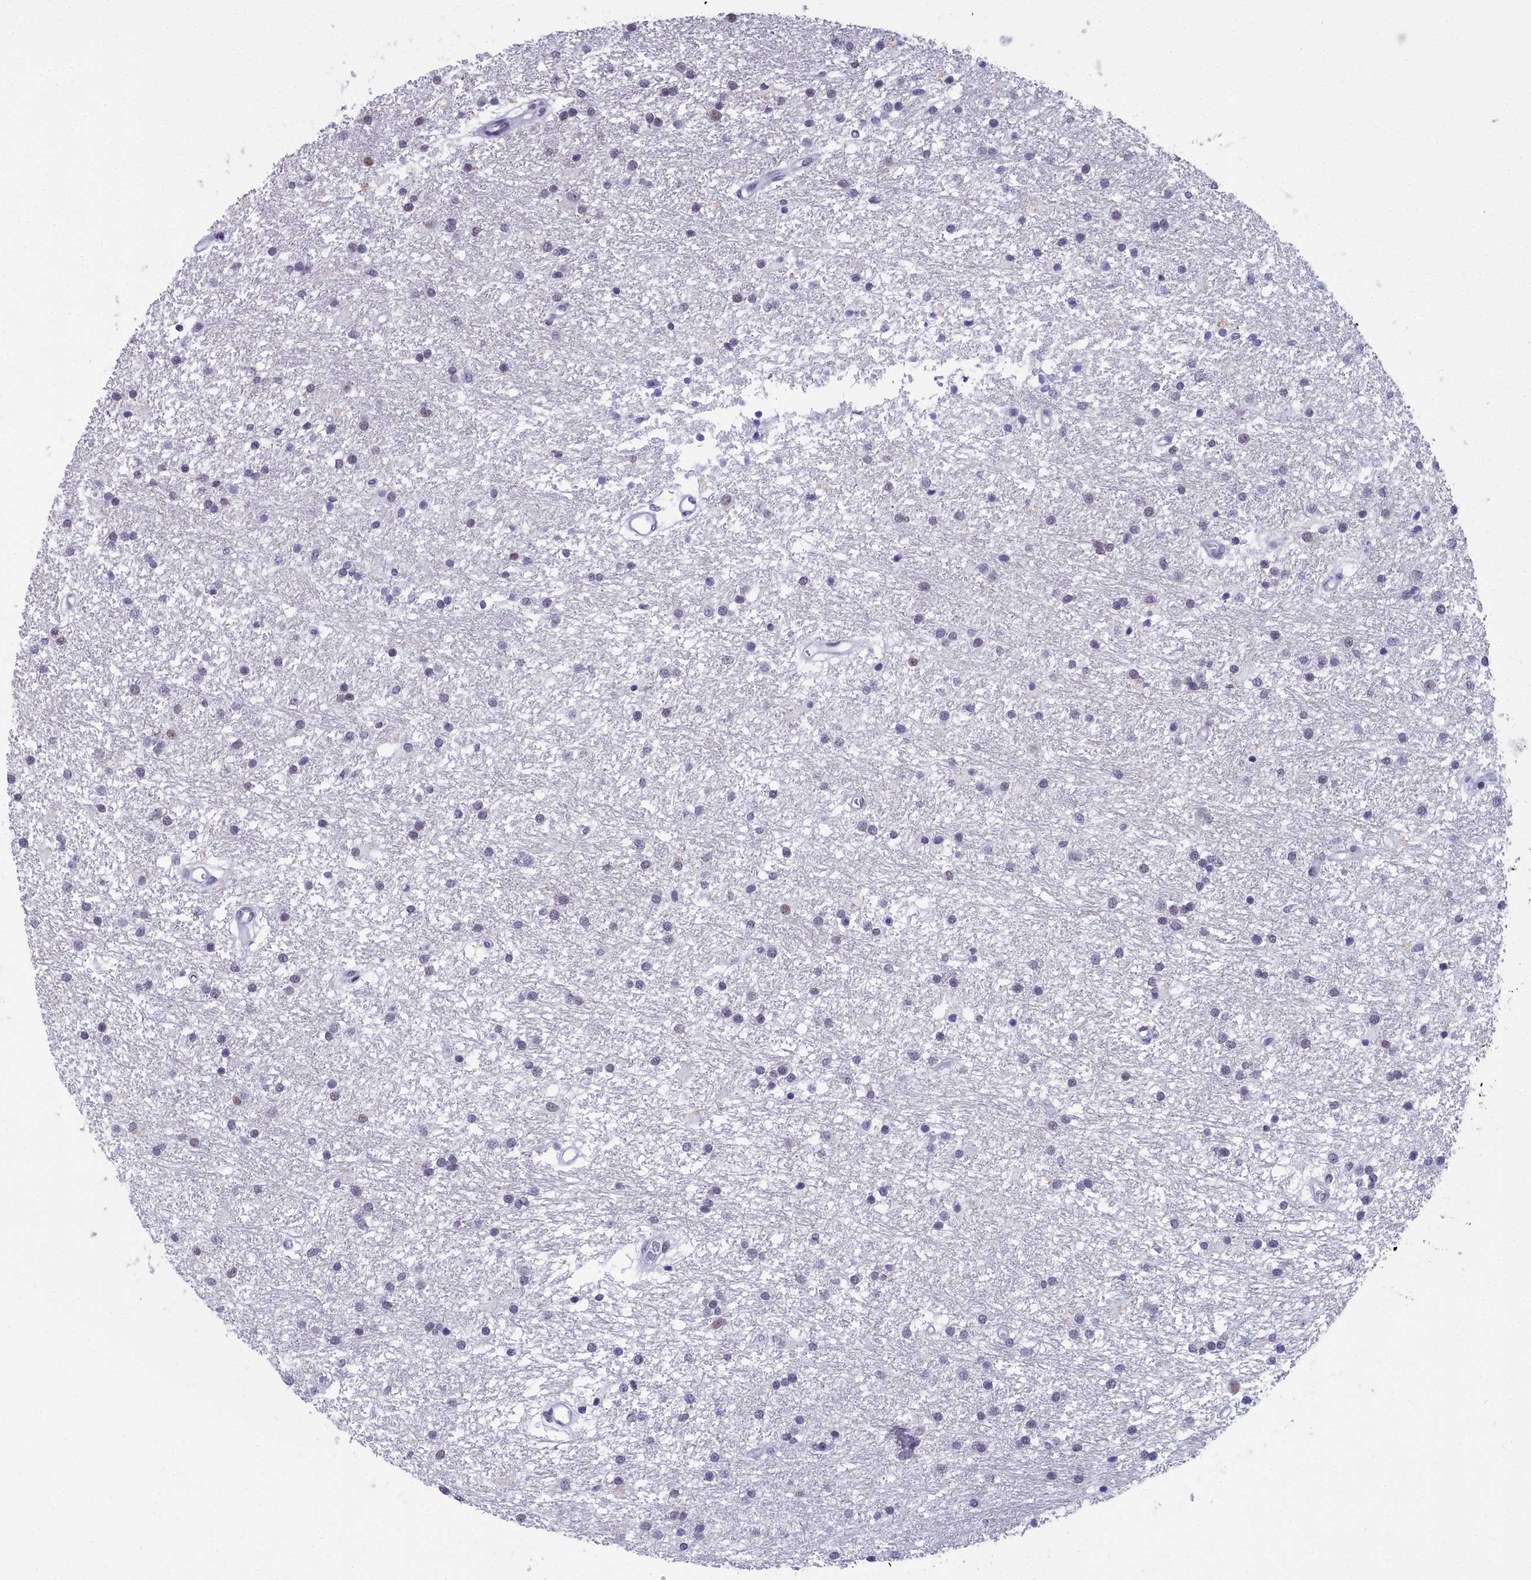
{"staining": {"intensity": "negative", "quantity": "none", "location": "none"}, "tissue": "glioma", "cell_type": "Tumor cells", "image_type": "cancer", "snomed": [{"axis": "morphology", "description": "Glioma, malignant, High grade"}, {"axis": "topography", "description": "Brain"}], "caption": "This is a histopathology image of IHC staining of glioma, which shows no expression in tumor cells.", "gene": "CCDC97", "patient": {"sex": "male", "age": 77}}